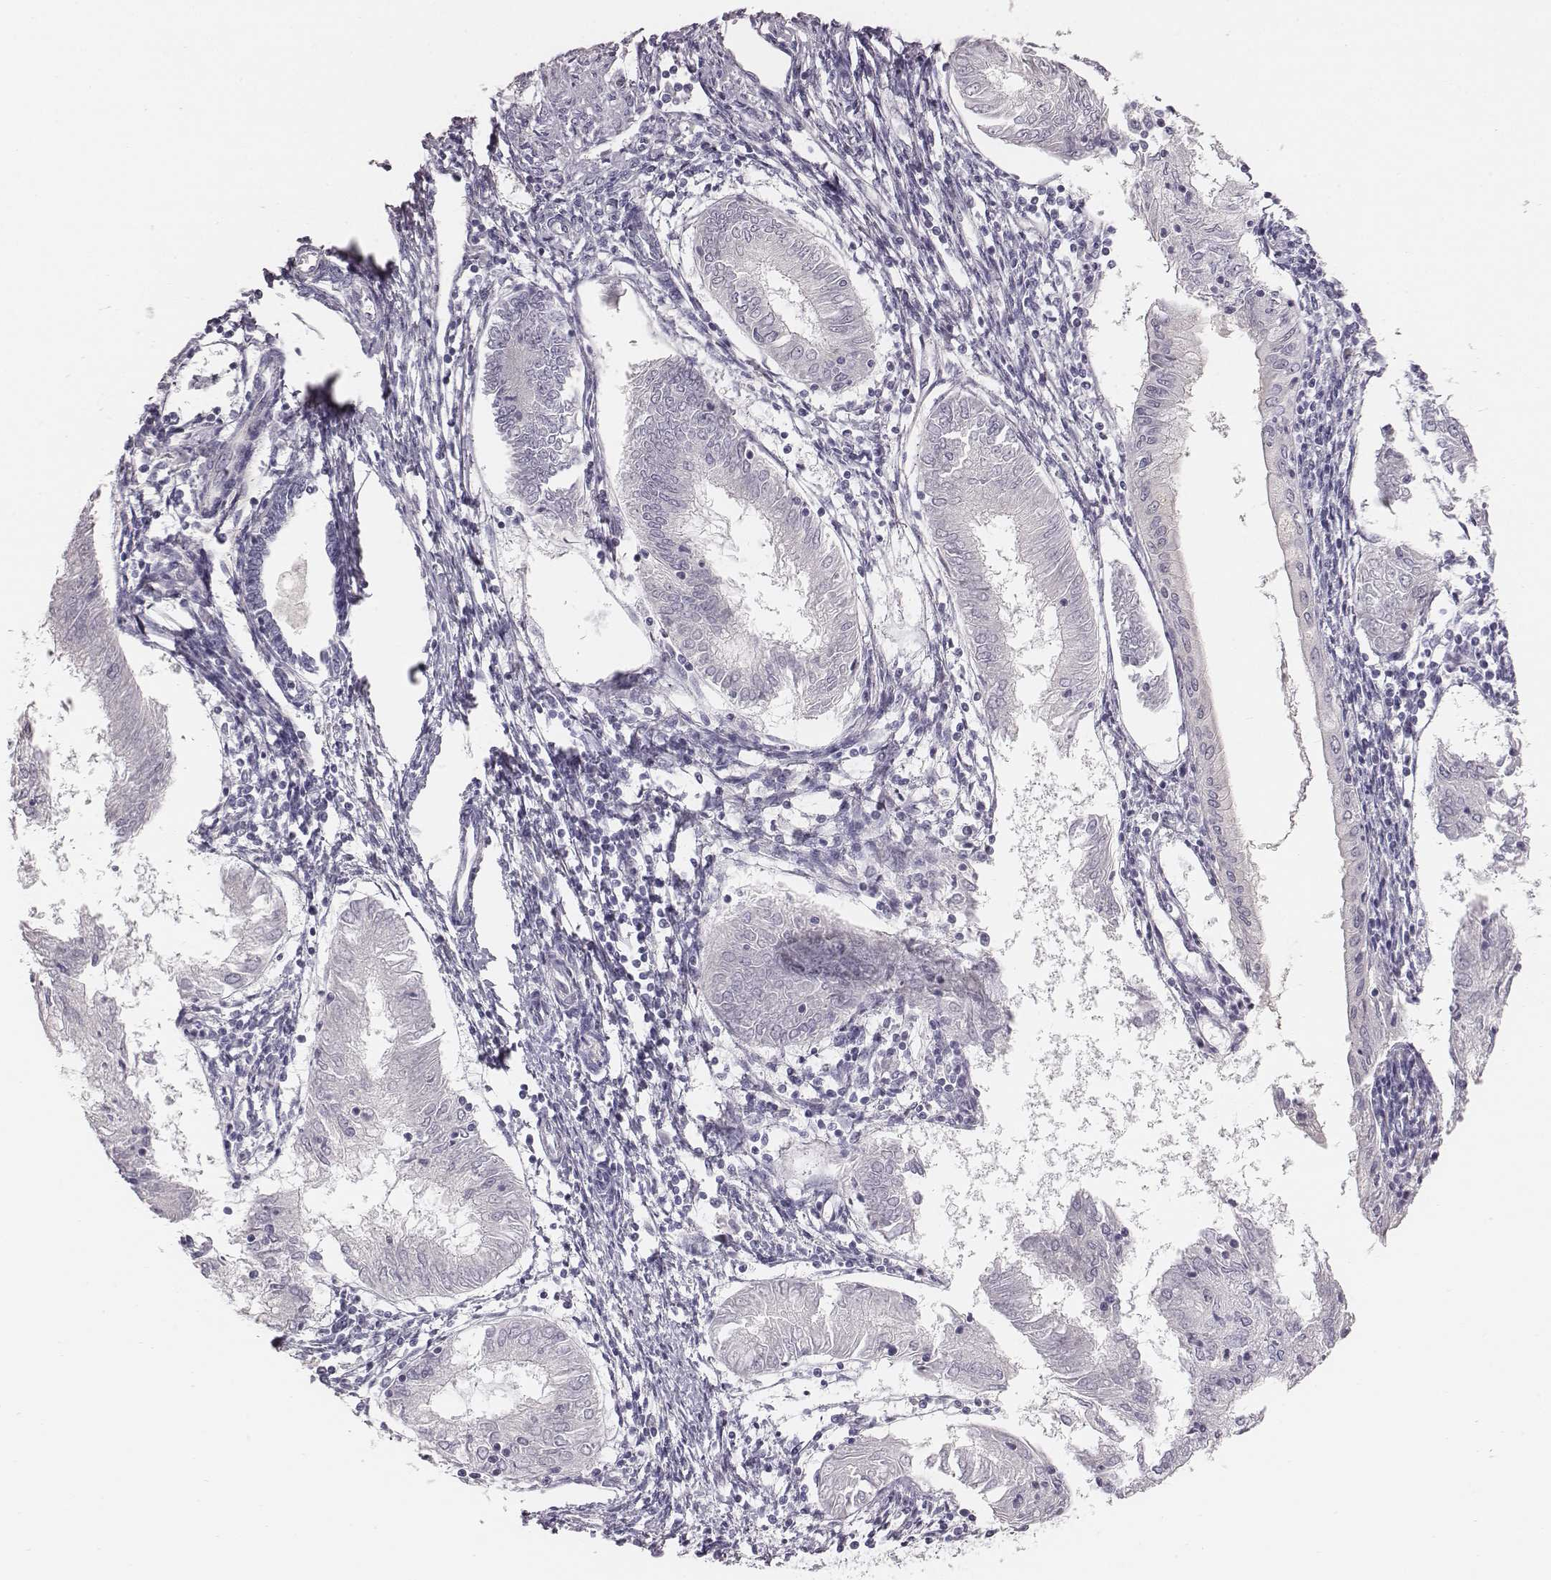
{"staining": {"intensity": "negative", "quantity": "none", "location": "none"}, "tissue": "endometrial cancer", "cell_type": "Tumor cells", "image_type": "cancer", "snomed": [{"axis": "morphology", "description": "Adenocarcinoma, NOS"}, {"axis": "topography", "description": "Endometrium"}], "caption": "Tumor cells show no significant protein staining in endometrial adenocarcinoma.", "gene": "CACNG4", "patient": {"sex": "female", "age": 68}}